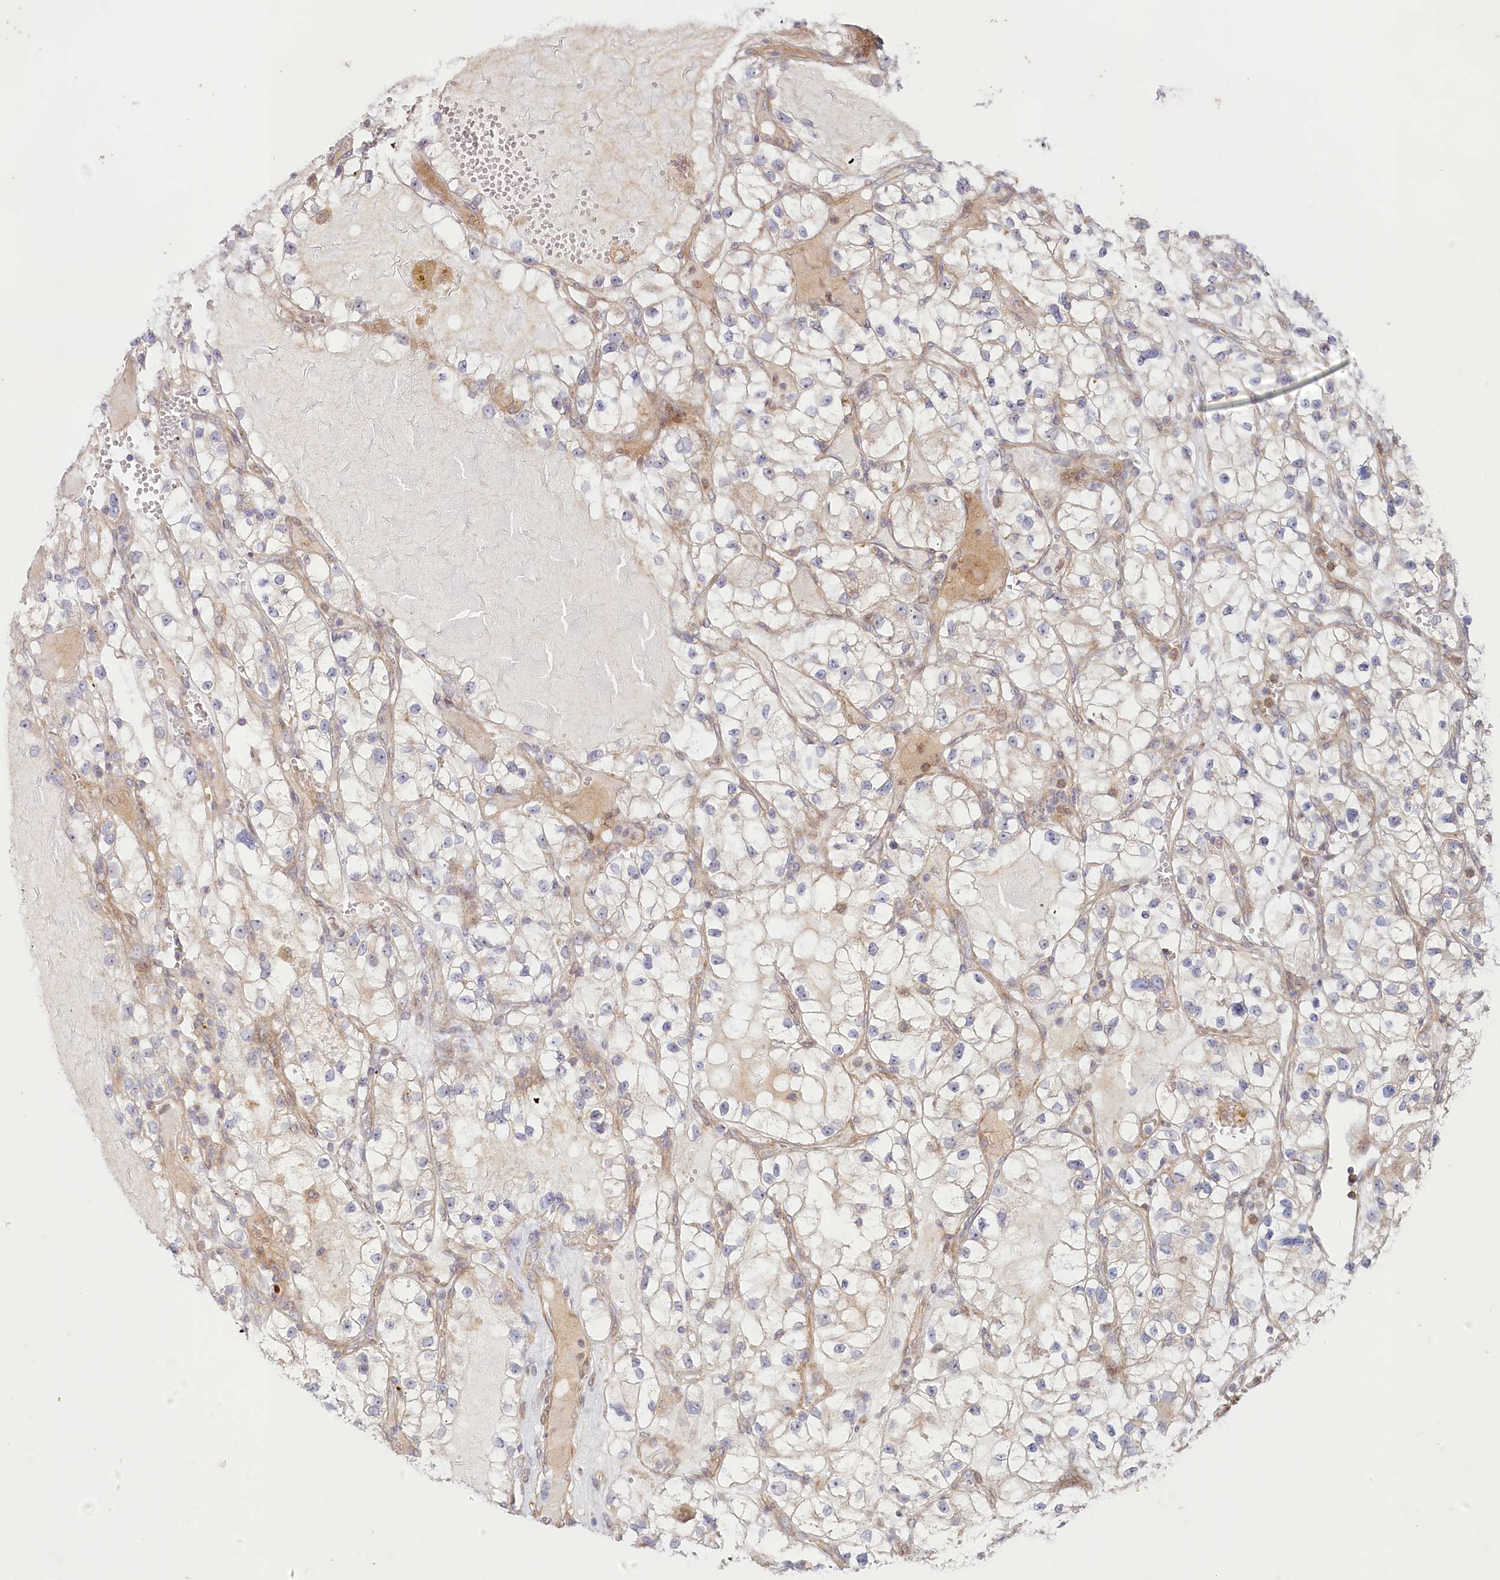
{"staining": {"intensity": "negative", "quantity": "none", "location": "none"}, "tissue": "renal cancer", "cell_type": "Tumor cells", "image_type": "cancer", "snomed": [{"axis": "morphology", "description": "Adenocarcinoma, NOS"}, {"axis": "topography", "description": "Kidney"}], "caption": "Immunohistochemistry (IHC) image of neoplastic tissue: renal cancer (adenocarcinoma) stained with DAB (3,3'-diaminobenzidine) reveals no significant protein expression in tumor cells.", "gene": "MTG1", "patient": {"sex": "female", "age": 57}}